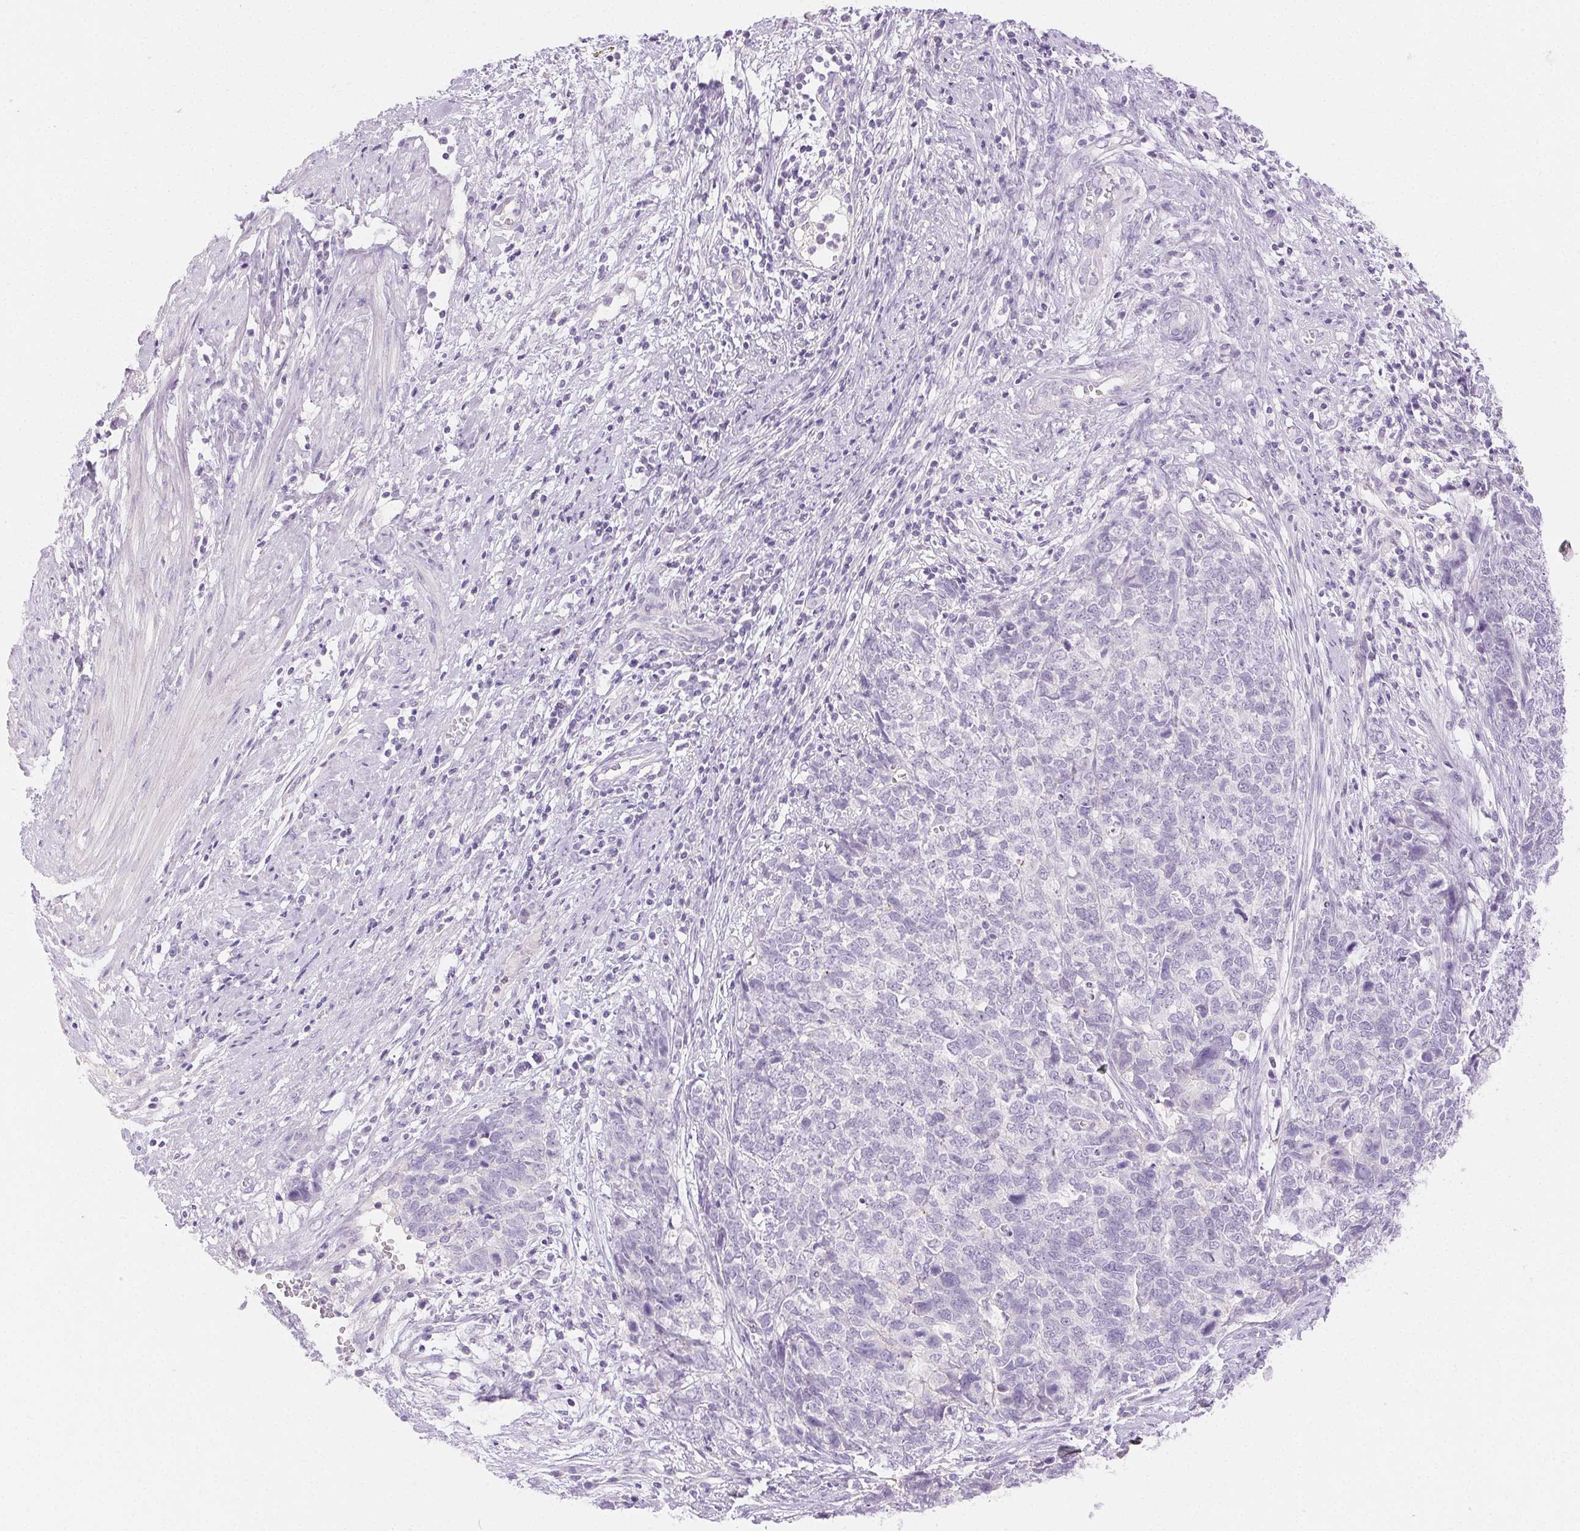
{"staining": {"intensity": "negative", "quantity": "none", "location": "none"}, "tissue": "cervical cancer", "cell_type": "Tumor cells", "image_type": "cancer", "snomed": [{"axis": "morphology", "description": "Adenocarcinoma, NOS"}, {"axis": "topography", "description": "Cervix"}], "caption": "Image shows no protein staining in tumor cells of cervical cancer (adenocarcinoma) tissue.", "gene": "CLDN16", "patient": {"sex": "female", "age": 63}}